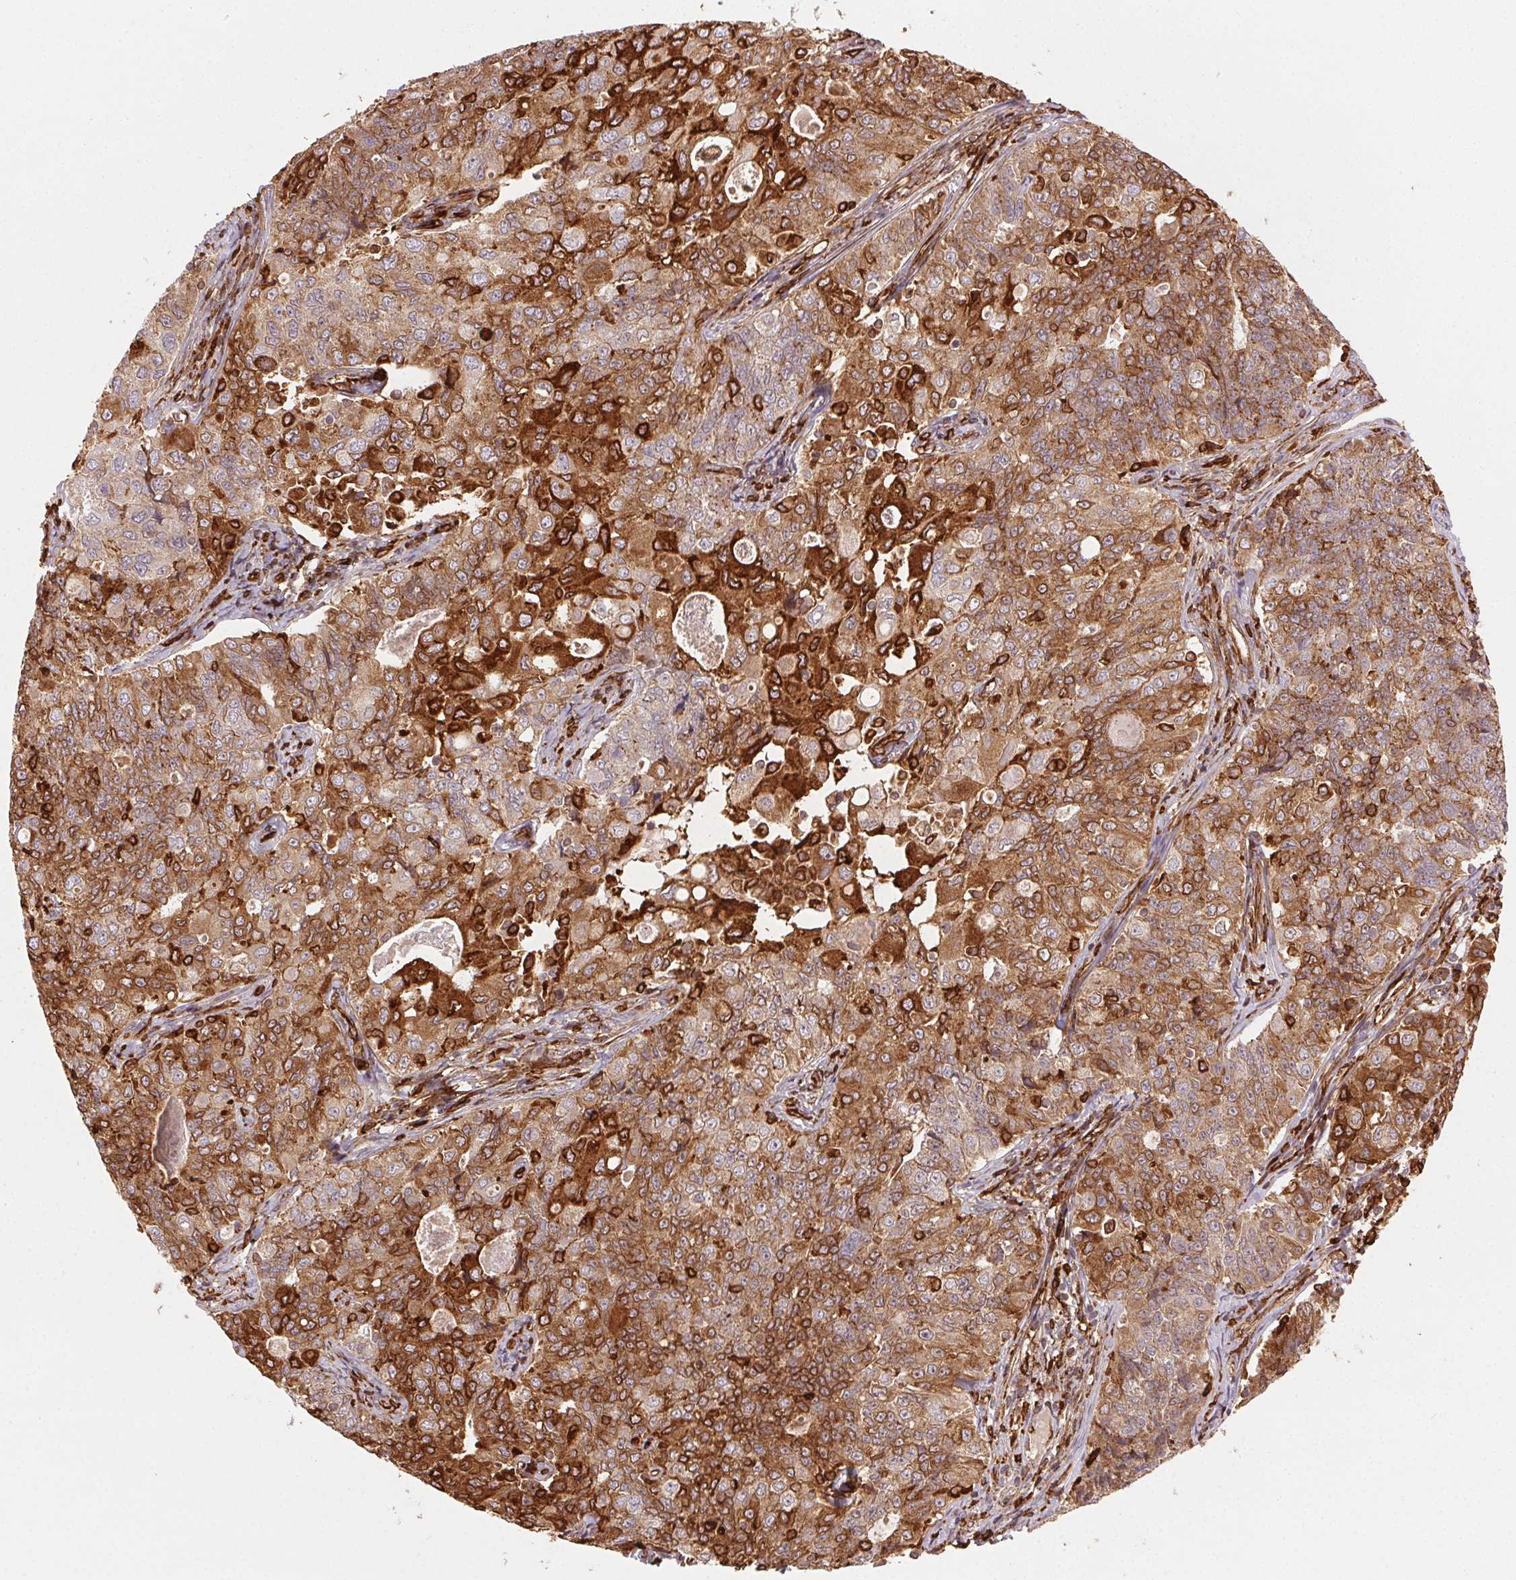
{"staining": {"intensity": "moderate", "quantity": ">75%", "location": "cytoplasmic/membranous"}, "tissue": "endometrial cancer", "cell_type": "Tumor cells", "image_type": "cancer", "snomed": [{"axis": "morphology", "description": "Adenocarcinoma, NOS"}, {"axis": "topography", "description": "Endometrium"}], "caption": "Immunohistochemical staining of endometrial cancer (adenocarcinoma) reveals medium levels of moderate cytoplasmic/membranous protein expression in about >75% of tumor cells.", "gene": "RNASET2", "patient": {"sex": "female", "age": 43}}